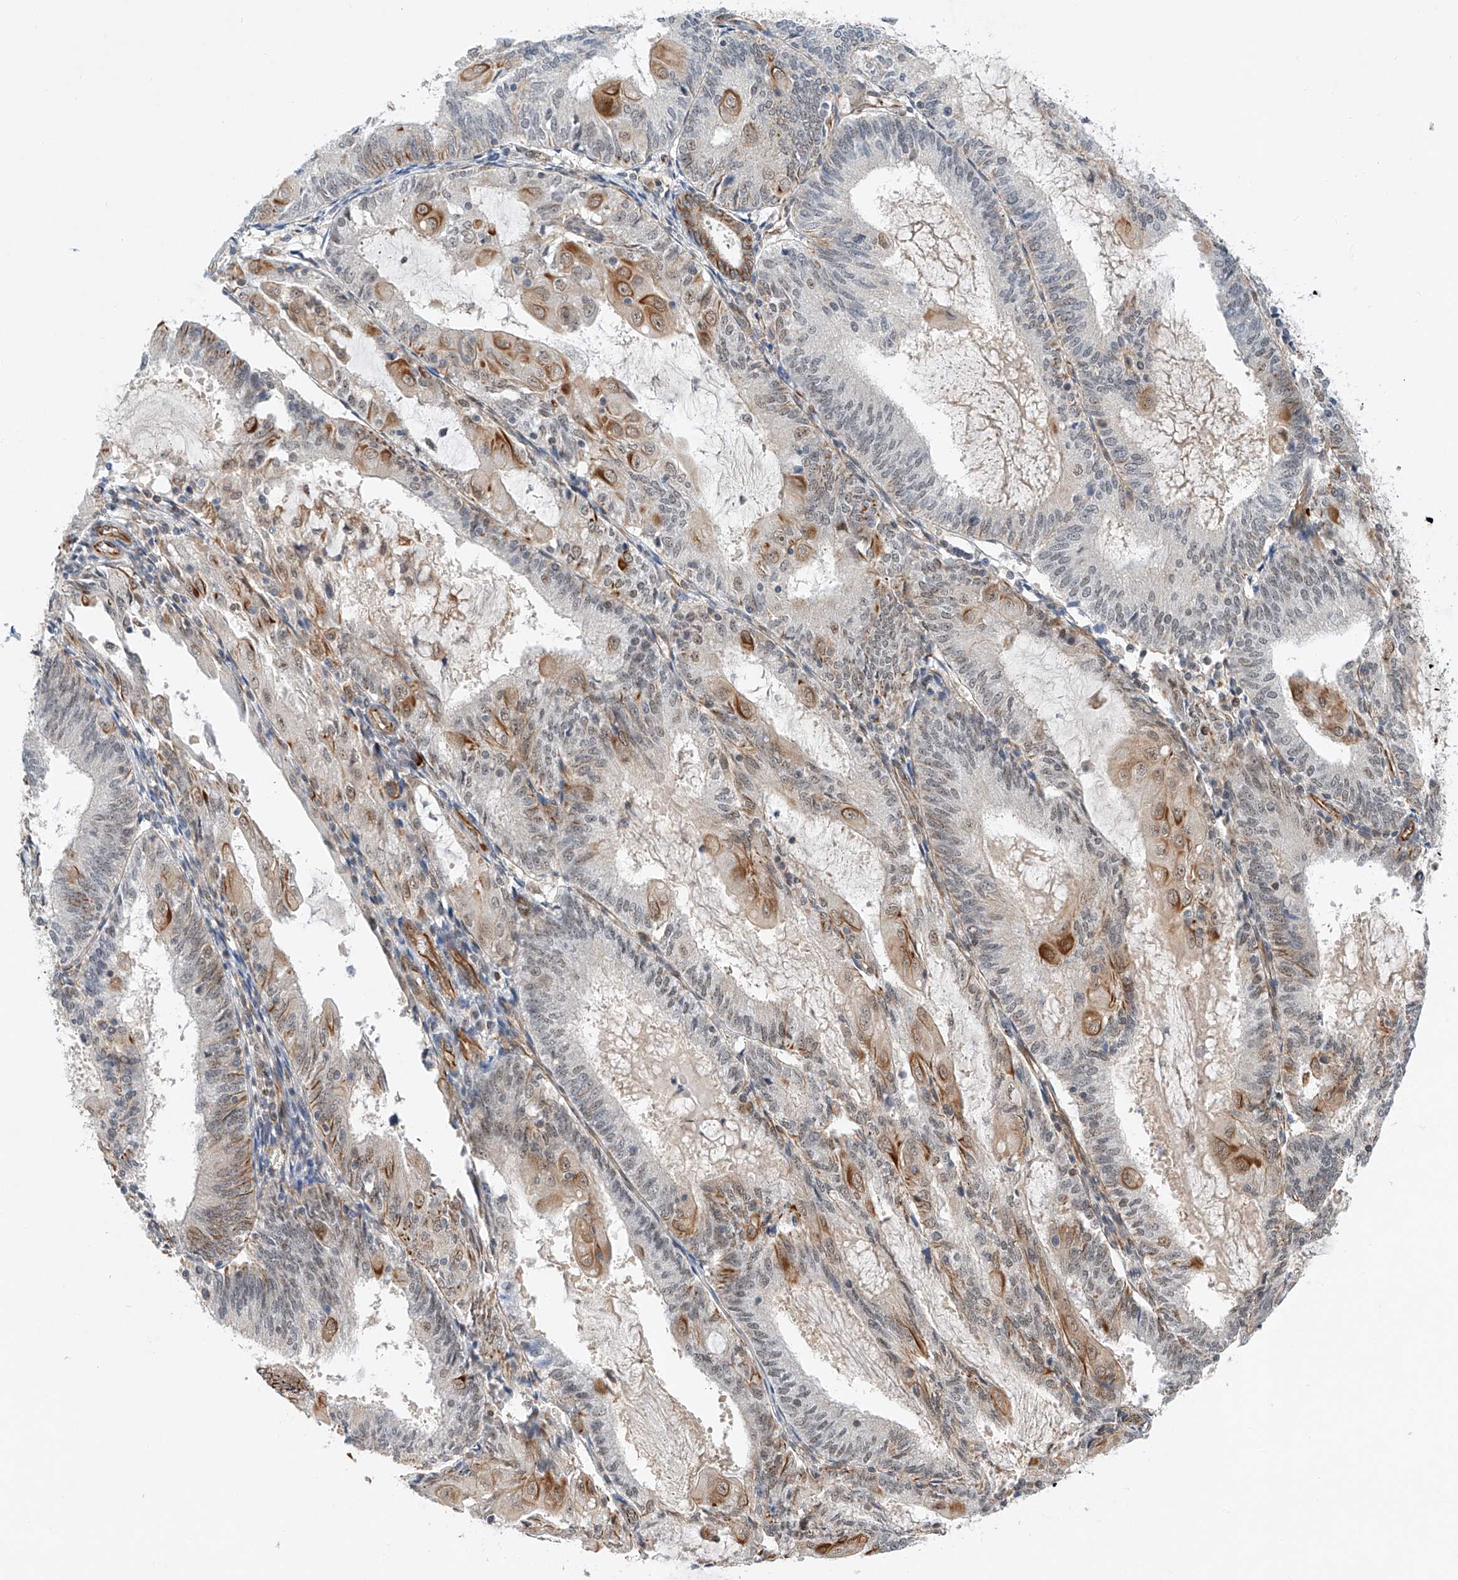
{"staining": {"intensity": "moderate", "quantity": "<25%", "location": "cytoplasmic/membranous,nuclear"}, "tissue": "endometrial cancer", "cell_type": "Tumor cells", "image_type": "cancer", "snomed": [{"axis": "morphology", "description": "Adenocarcinoma, NOS"}, {"axis": "topography", "description": "Endometrium"}], "caption": "Immunohistochemistry (IHC) staining of endometrial cancer (adenocarcinoma), which displays low levels of moderate cytoplasmic/membranous and nuclear expression in approximately <25% of tumor cells indicating moderate cytoplasmic/membranous and nuclear protein staining. The staining was performed using DAB (brown) for protein detection and nuclei were counterstained in hematoxylin (blue).", "gene": "AMD1", "patient": {"sex": "female", "age": 81}}